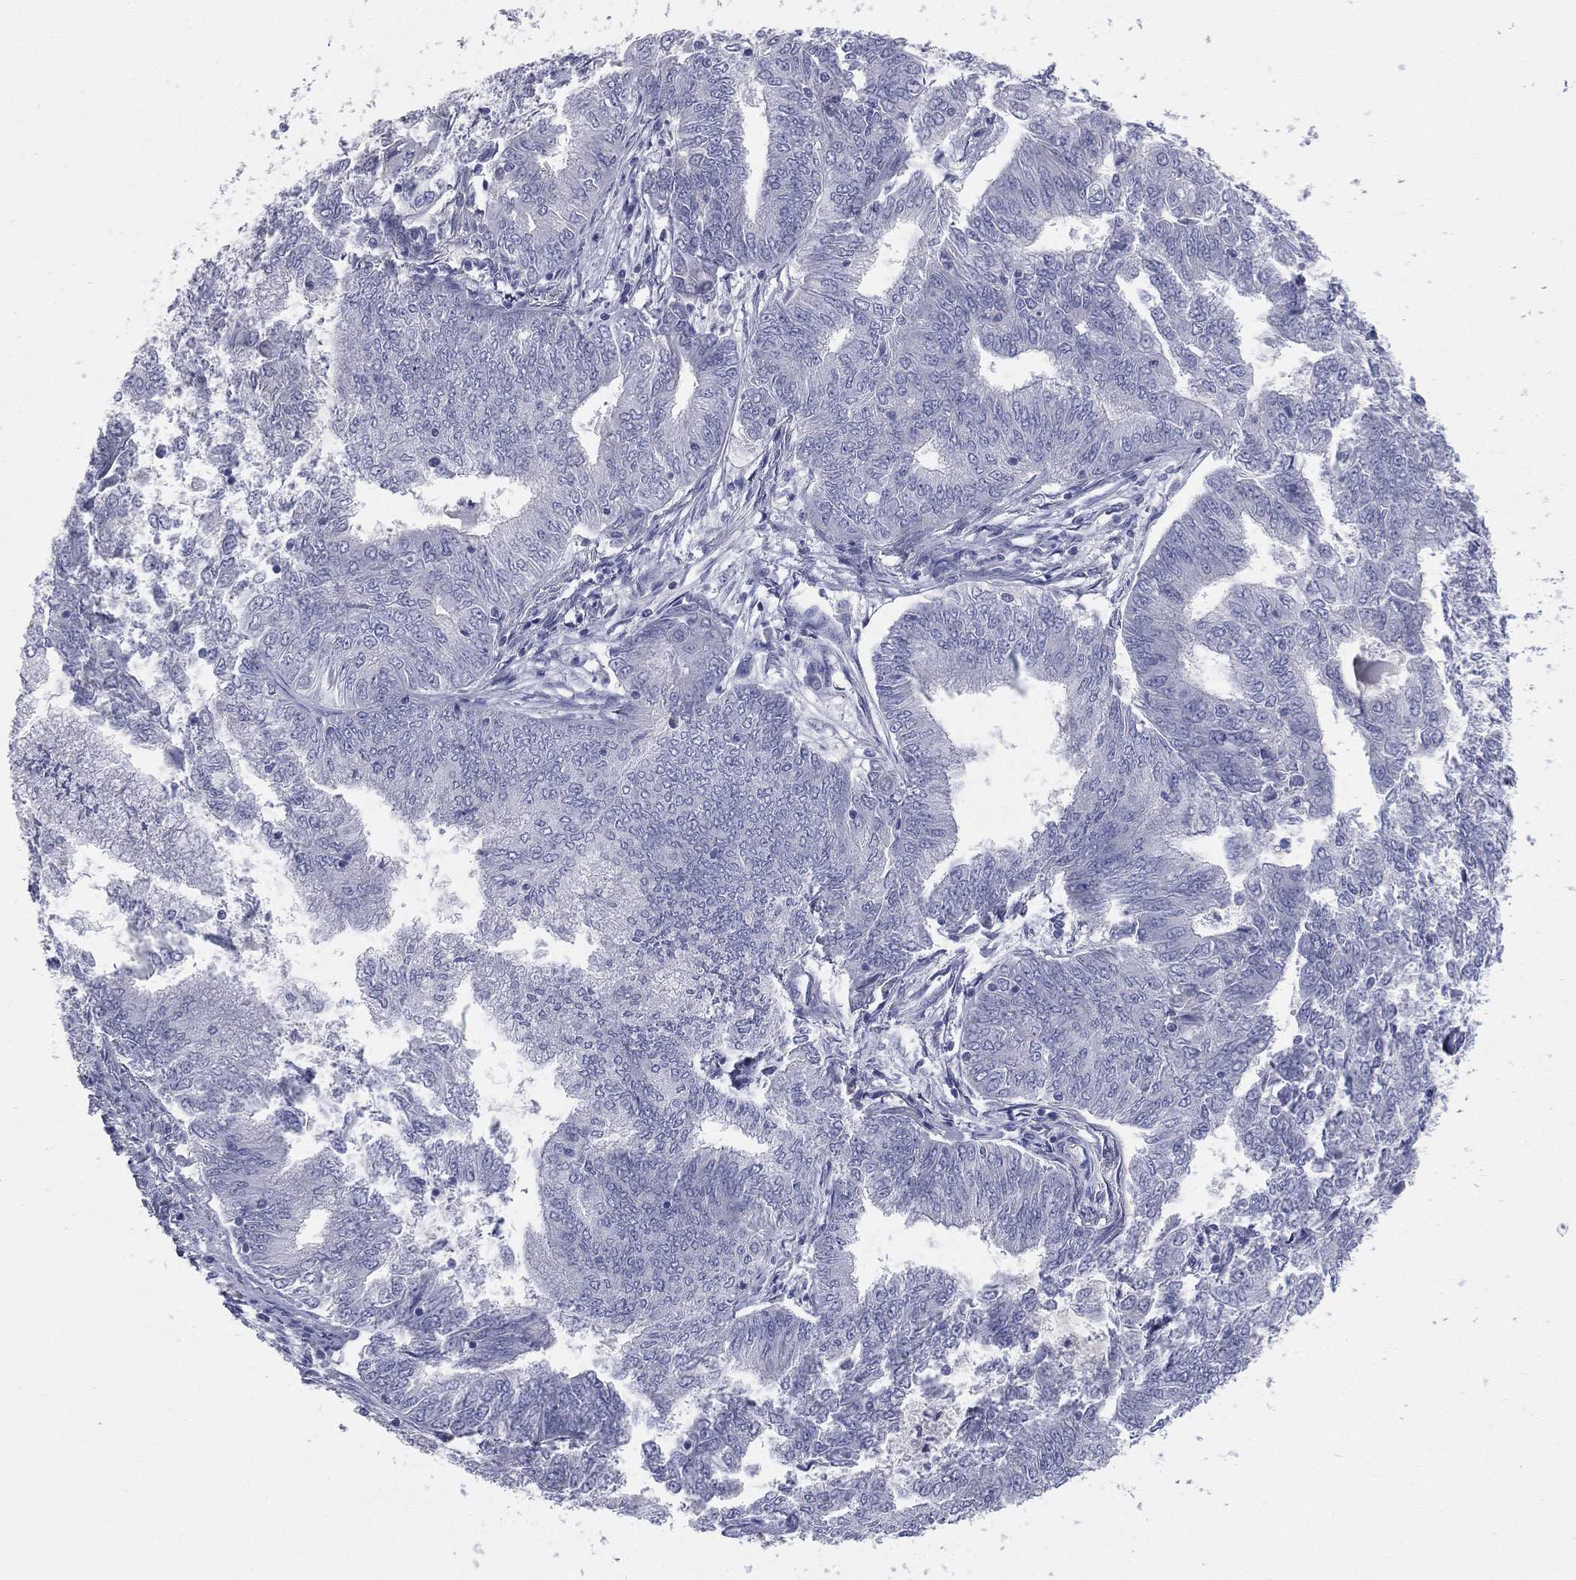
{"staining": {"intensity": "negative", "quantity": "none", "location": "none"}, "tissue": "endometrial cancer", "cell_type": "Tumor cells", "image_type": "cancer", "snomed": [{"axis": "morphology", "description": "Adenocarcinoma, NOS"}, {"axis": "topography", "description": "Endometrium"}], "caption": "High power microscopy image of an IHC histopathology image of adenocarcinoma (endometrial), revealing no significant staining in tumor cells.", "gene": "STK31", "patient": {"sex": "female", "age": 62}}